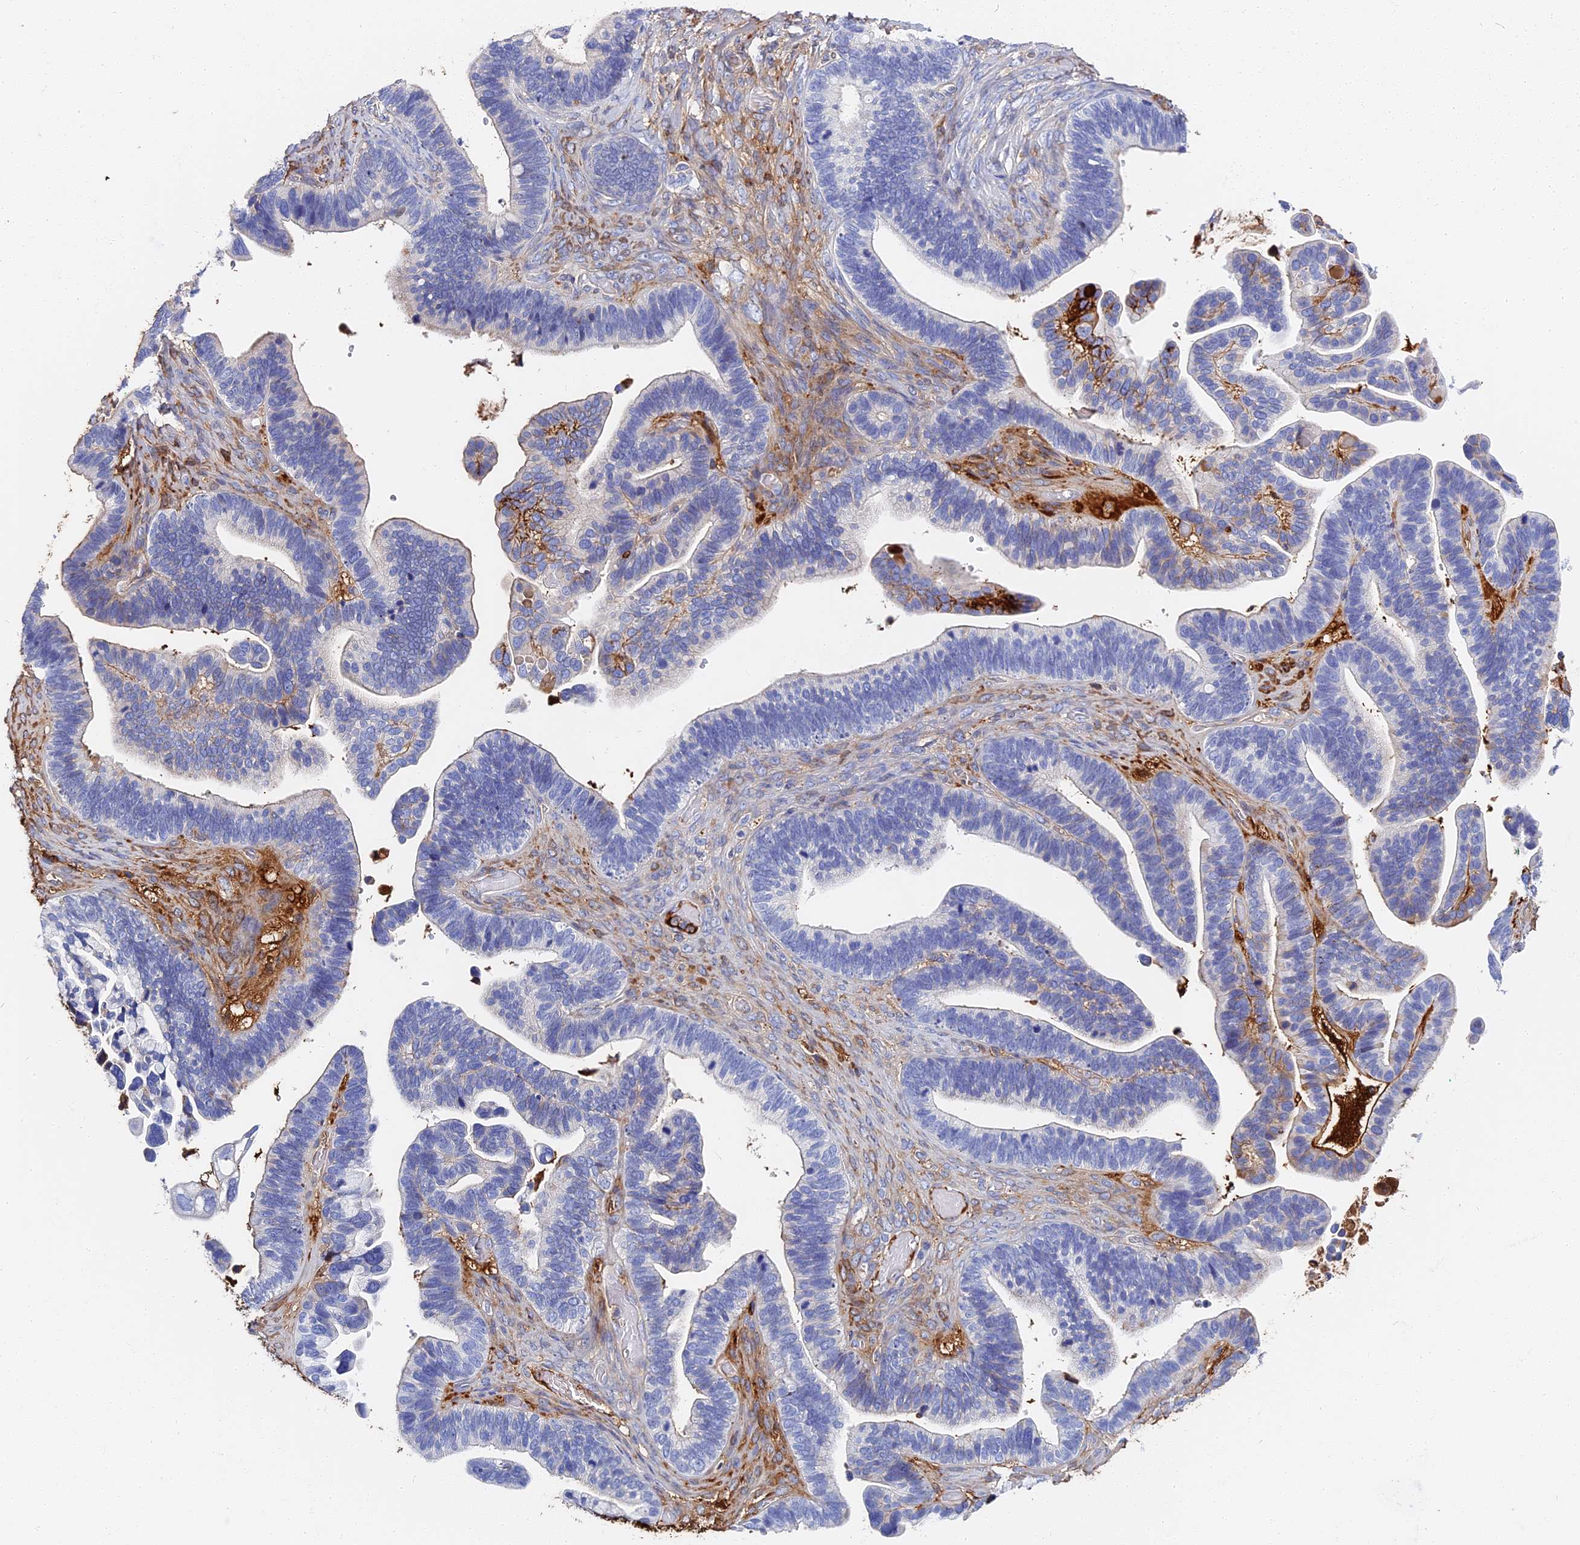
{"staining": {"intensity": "negative", "quantity": "none", "location": "none"}, "tissue": "ovarian cancer", "cell_type": "Tumor cells", "image_type": "cancer", "snomed": [{"axis": "morphology", "description": "Cystadenocarcinoma, serous, NOS"}, {"axis": "topography", "description": "Ovary"}], "caption": "High magnification brightfield microscopy of ovarian serous cystadenocarcinoma stained with DAB (3,3'-diaminobenzidine) (brown) and counterstained with hematoxylin (blue): tumor cells show no significant positivity. The staining was performed using DAB to visualize the protein expression in brown, while the nuclei were stained in blue with hematoxylin (Magnification: 20x).", "gene": "ITIH1", "patient": {"sex": "female", "age": 56}}